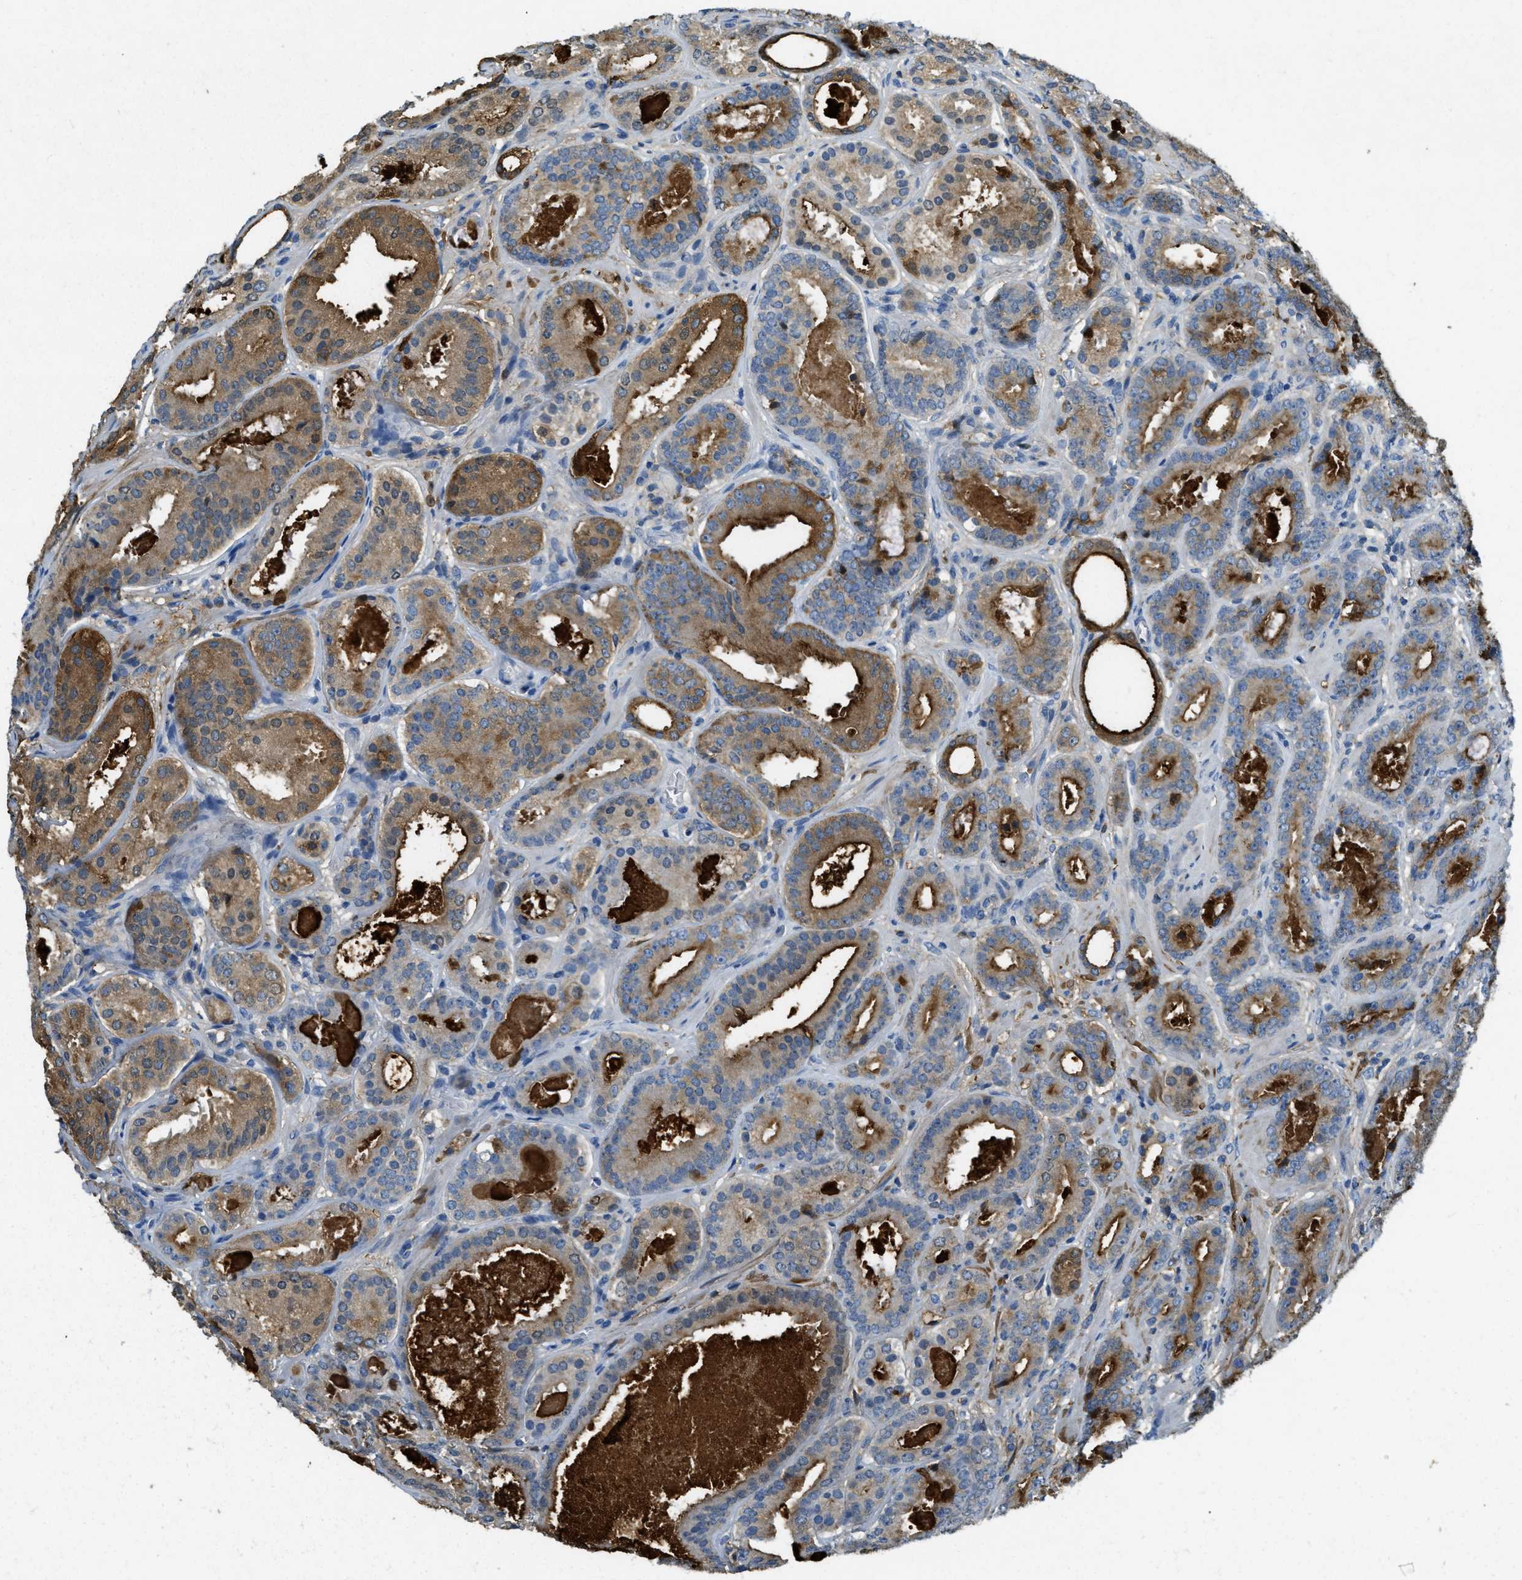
{"staining": {"intensity": "moderate", "quantity": ">75%", "location": "cytoplasmic/membranous"}, "tissue": "prostate cancer", "cell_type": "Tumor cells", "image_type": "cancer", "snomed": [{"axis": "morphology", "description": "Adenocarcinoma, Low grade"}, {"axis": "topography", "description": "Prostate"}], "caption": "The immunohistochemical stain highlights moderate cytoplasmic/membranous staining in tumor cells of low-grade adenocarcinoma (prostate) tissue.", "gene": "PRTN3", "patient": {"sex": "male", "age": 69}}